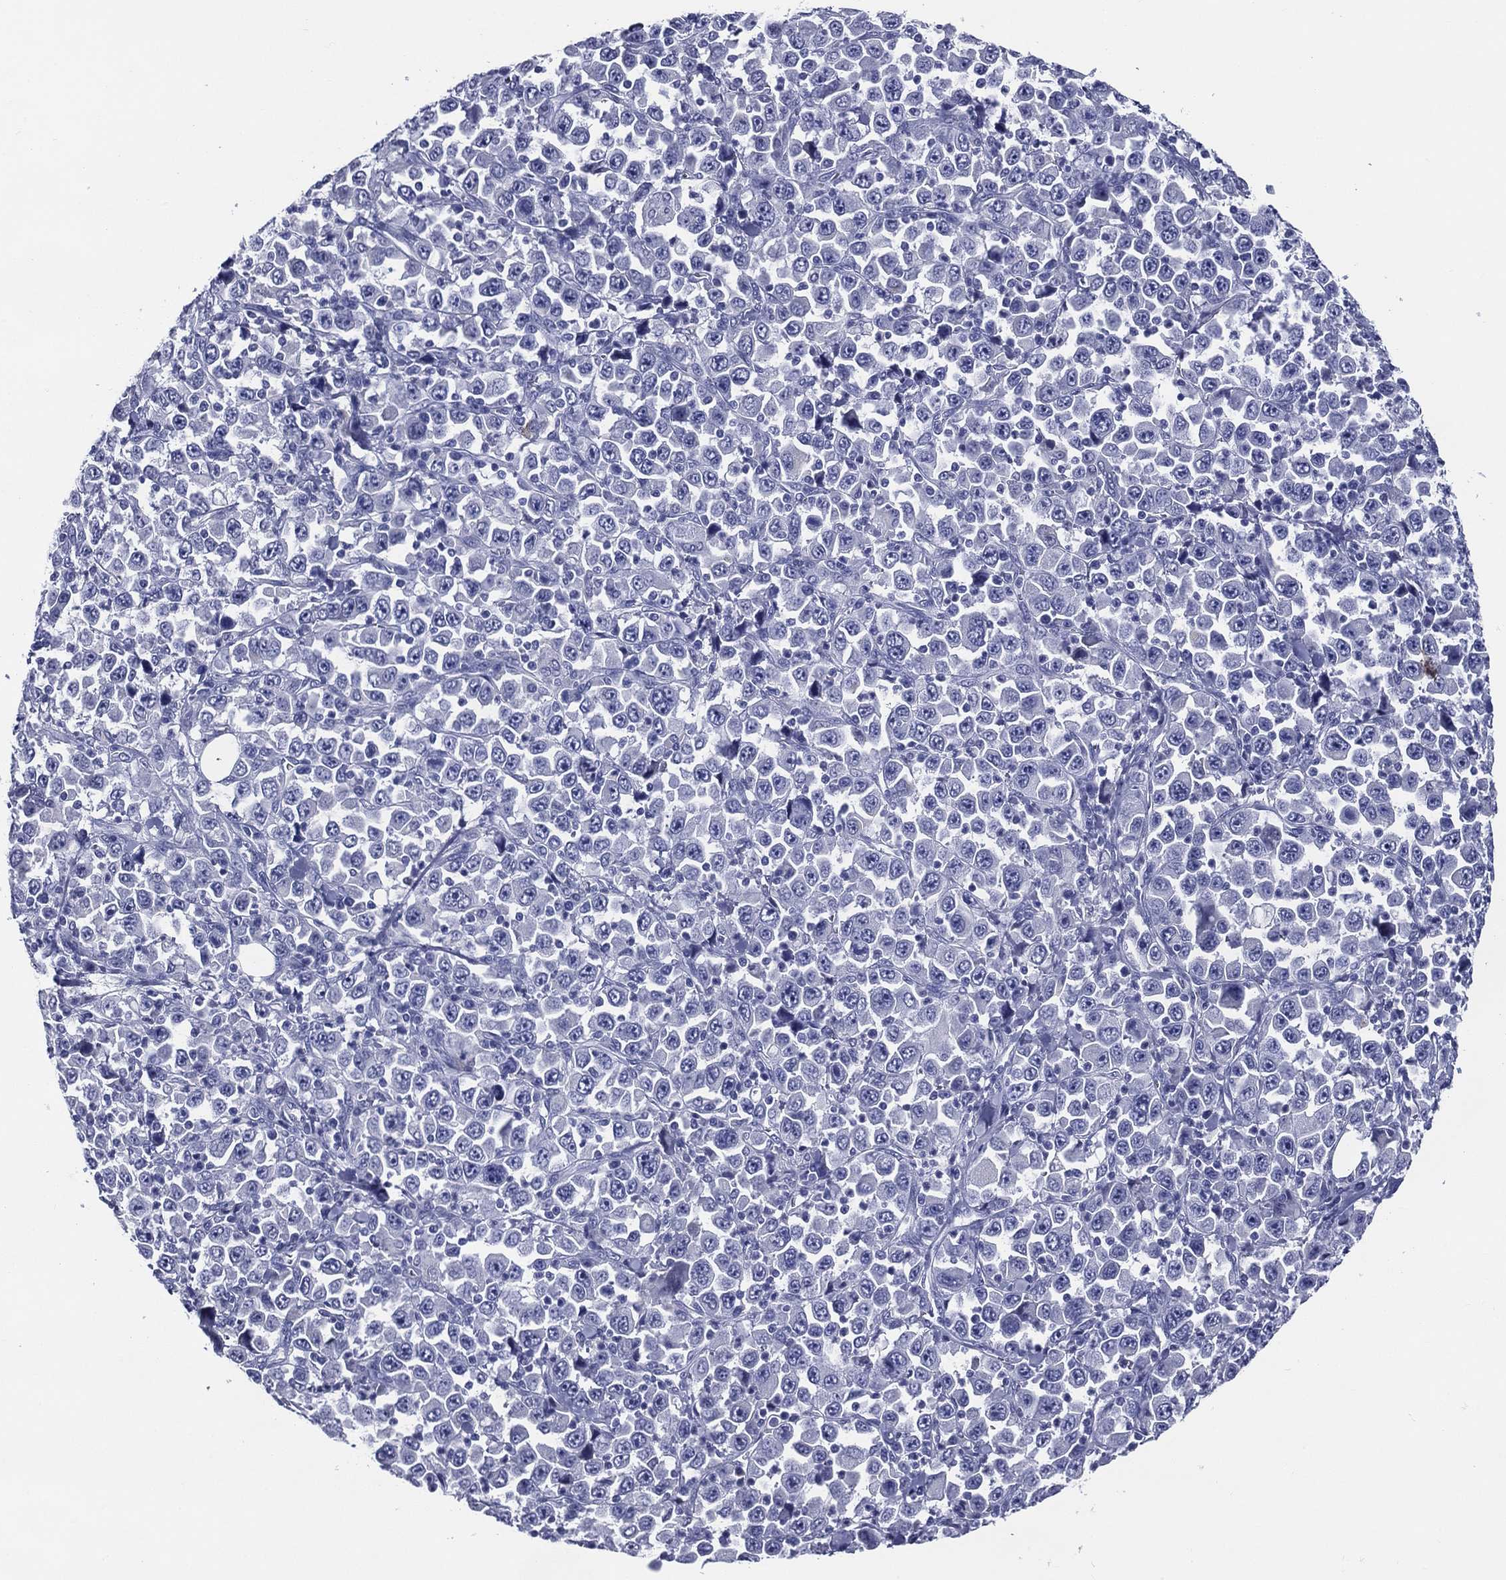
{"staining": {"intensity": "negative", "quantity": "none", "location": "none"}, "tissue": "stomach cancer", "cell_type": "Tumor cells", "image_type": "cancer", "snomed": [{"axis": "morphology", "description": "Normal tissue, NOS"}, {"axis": "morphology", "description": "Adenocarcinoma, NOS"}, {"axis": "topography", "description": "Stomach, upper"}, {"axis": "topography", "description": "Stomach"}], "caption": "Histopathology image shows no protein staining in tumor cells of stomach cancer (adenocarcinoma) tissue.", "gene": "ACE2", "patient": {"sex": "male", "age": 59}}